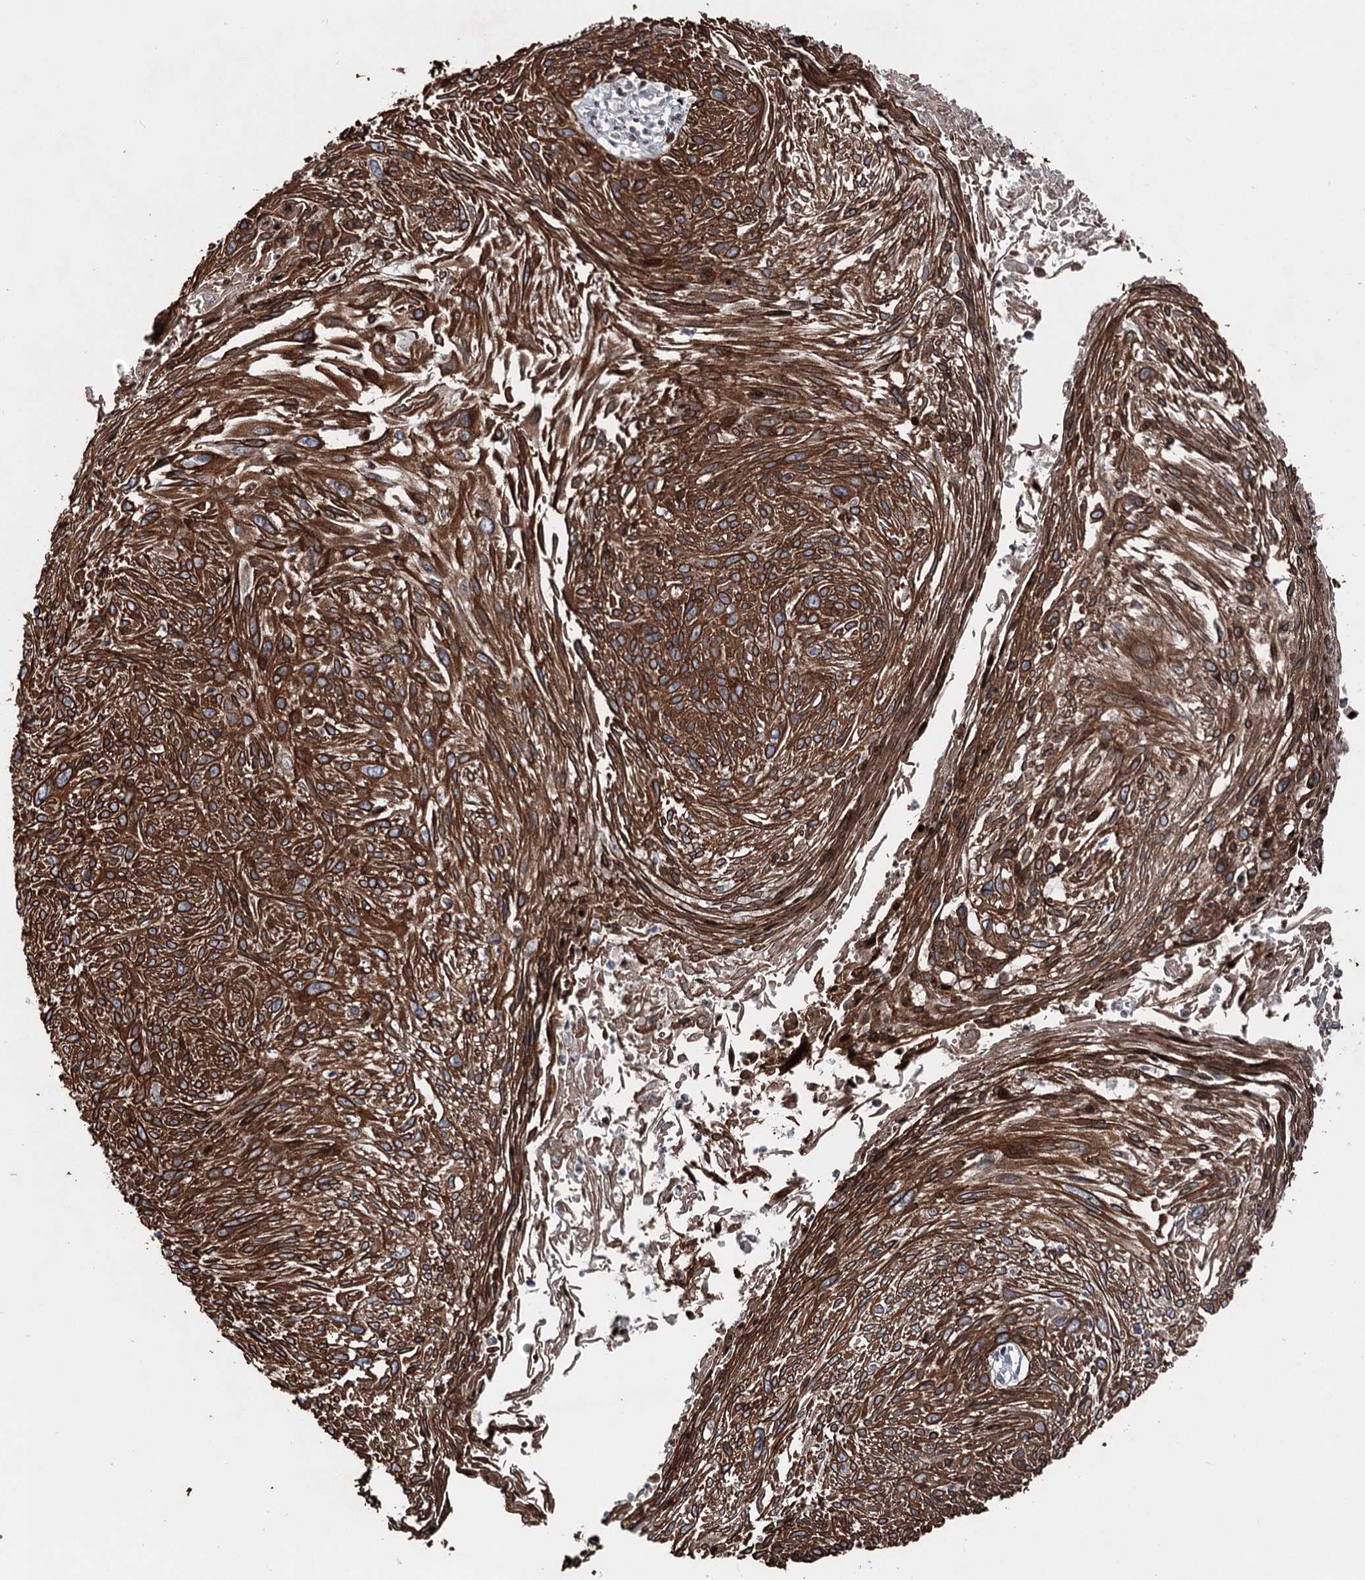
{"staining": {"intensity": "strong", "quantity": ">75%", "location": "cytoplasmic/membranous"}, "tissue": "cervical cancer", "cell_type": "Tumor cells", "image_type": "cancer", "snomed": [{"axis": "morphology", "description": "Squamous cell carcinoma, NOS"}, {"axis": "topography", "description": "Cervix"}], "caption": "An image of human cervical squamous cell carcinoma stained for a protein exhibits strong cytoplasmic/membranous brown staining in tumor cells.", "gene": "ITFG2", "patient": {"sex": "female", "age": 51}}